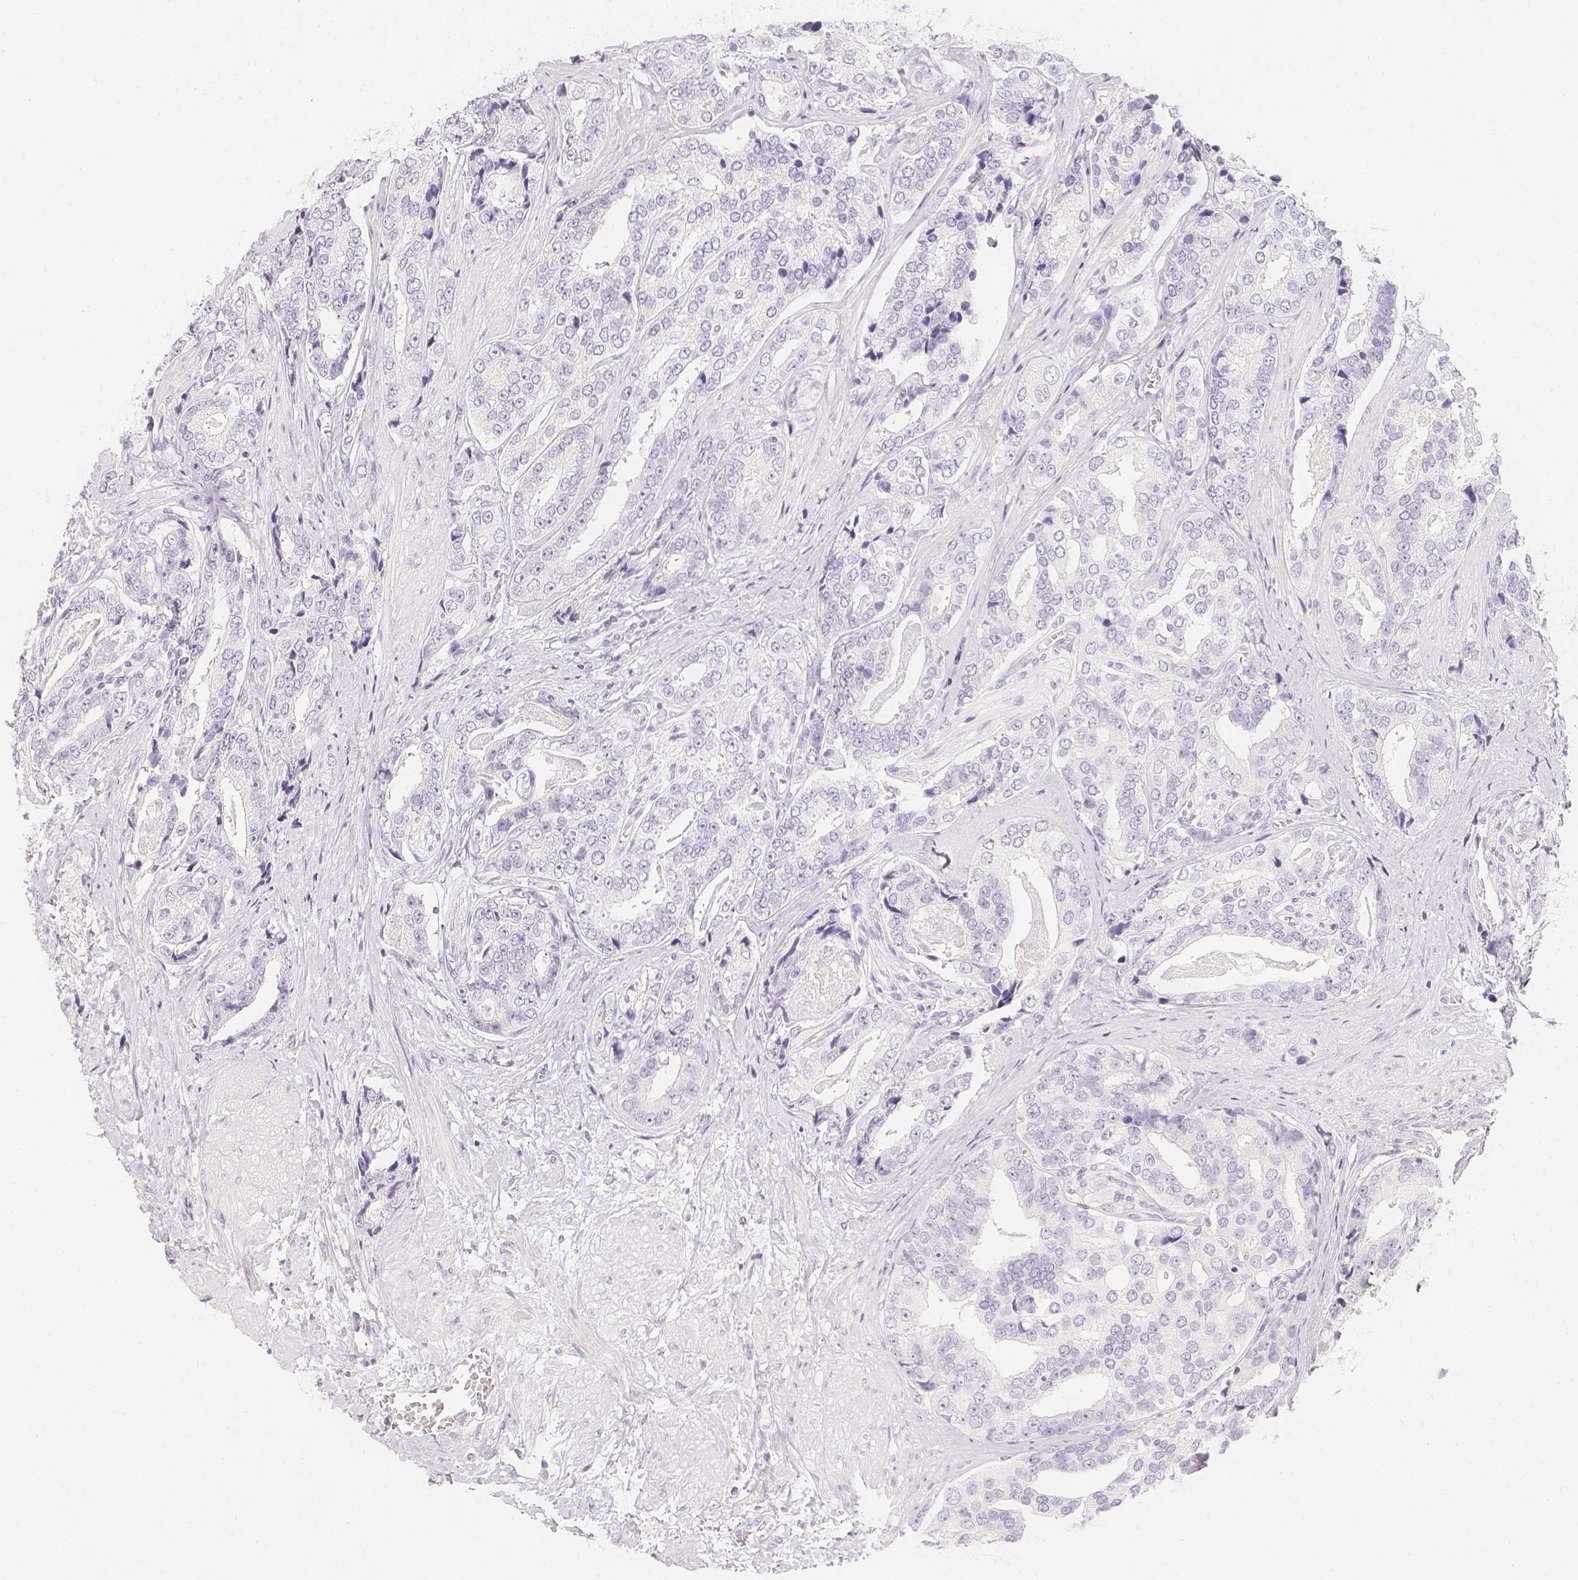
{"staining": {"intensity": "negative", "quantity": "none", "location": "none"}, "tissue": "prostate cancer", "cell_type": "Tumor cells", "image_type": "cancer", "snomed": [{"axis": "morphology", "description": "Adenocarcinoma, High grade"}, {"axis": "topography", "description": "Prostate"}], "caption": "The immunohistochemistry image has no significant positivity in tumor cells of adenocarcinoma (high-grade) (prostate) tissue.", "gene": "SLC18A1", "patient": {"sex": "male", "age": 71}}